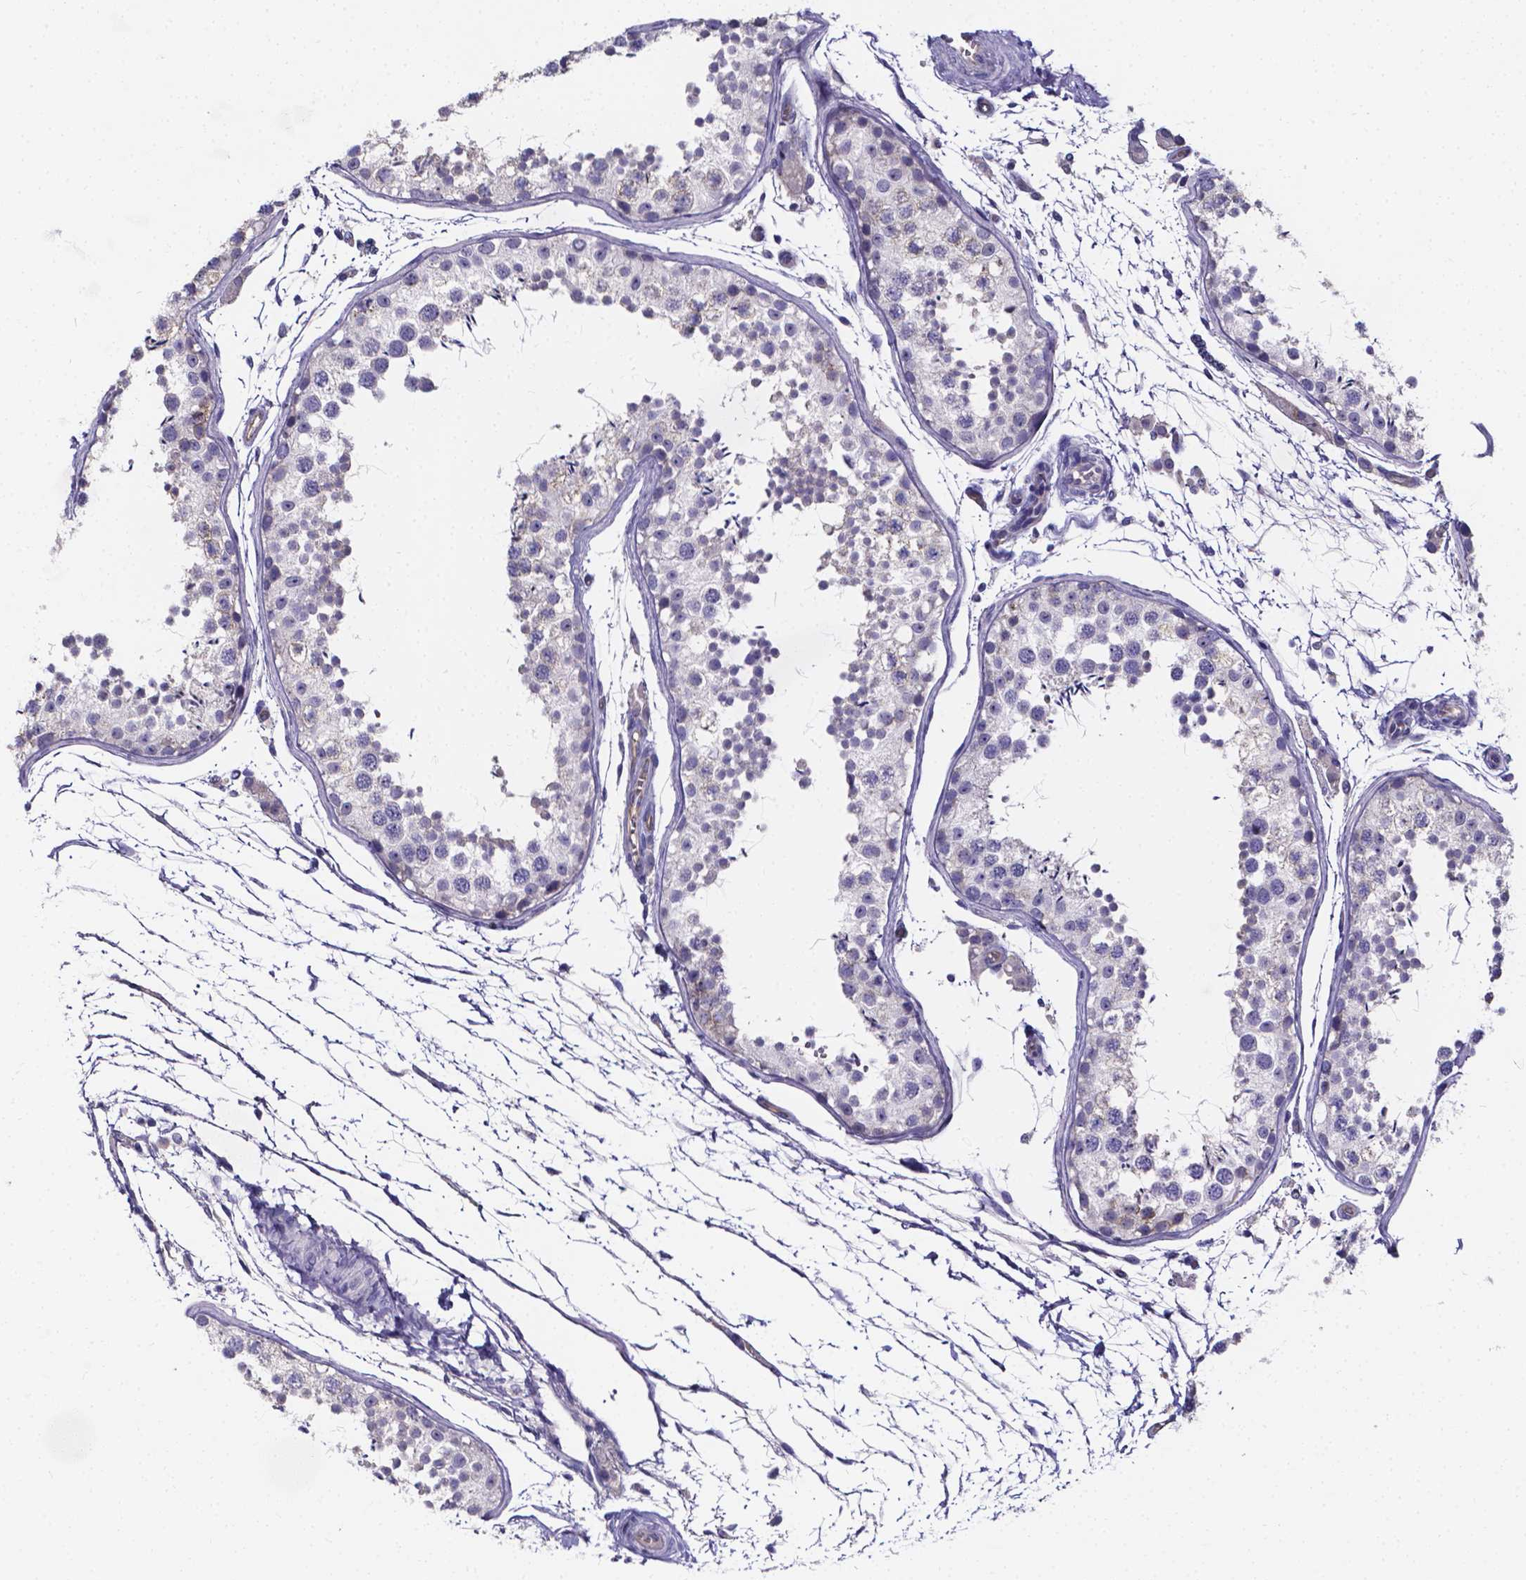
{"staining": {"intensity": "moderate", "quantity": "<25%", "location": "cytoplasmic/membranous"}, "tissue": "testis", "cell_type": "Cells in seminiferous ducts", "image_type": "normal", "snomed": [{"axis": "morphology", "description": "Normal tissue, NOS"}, {"axis": "topography", "description": "Testis"}], "caption": "The immunohistochemical stain labels moderate cytoplasmic/membranous expression in cells in seminiferous ducts of benign testis.", "gene": "CACNG8", "patient": {"sex": "male", "age": 29}}